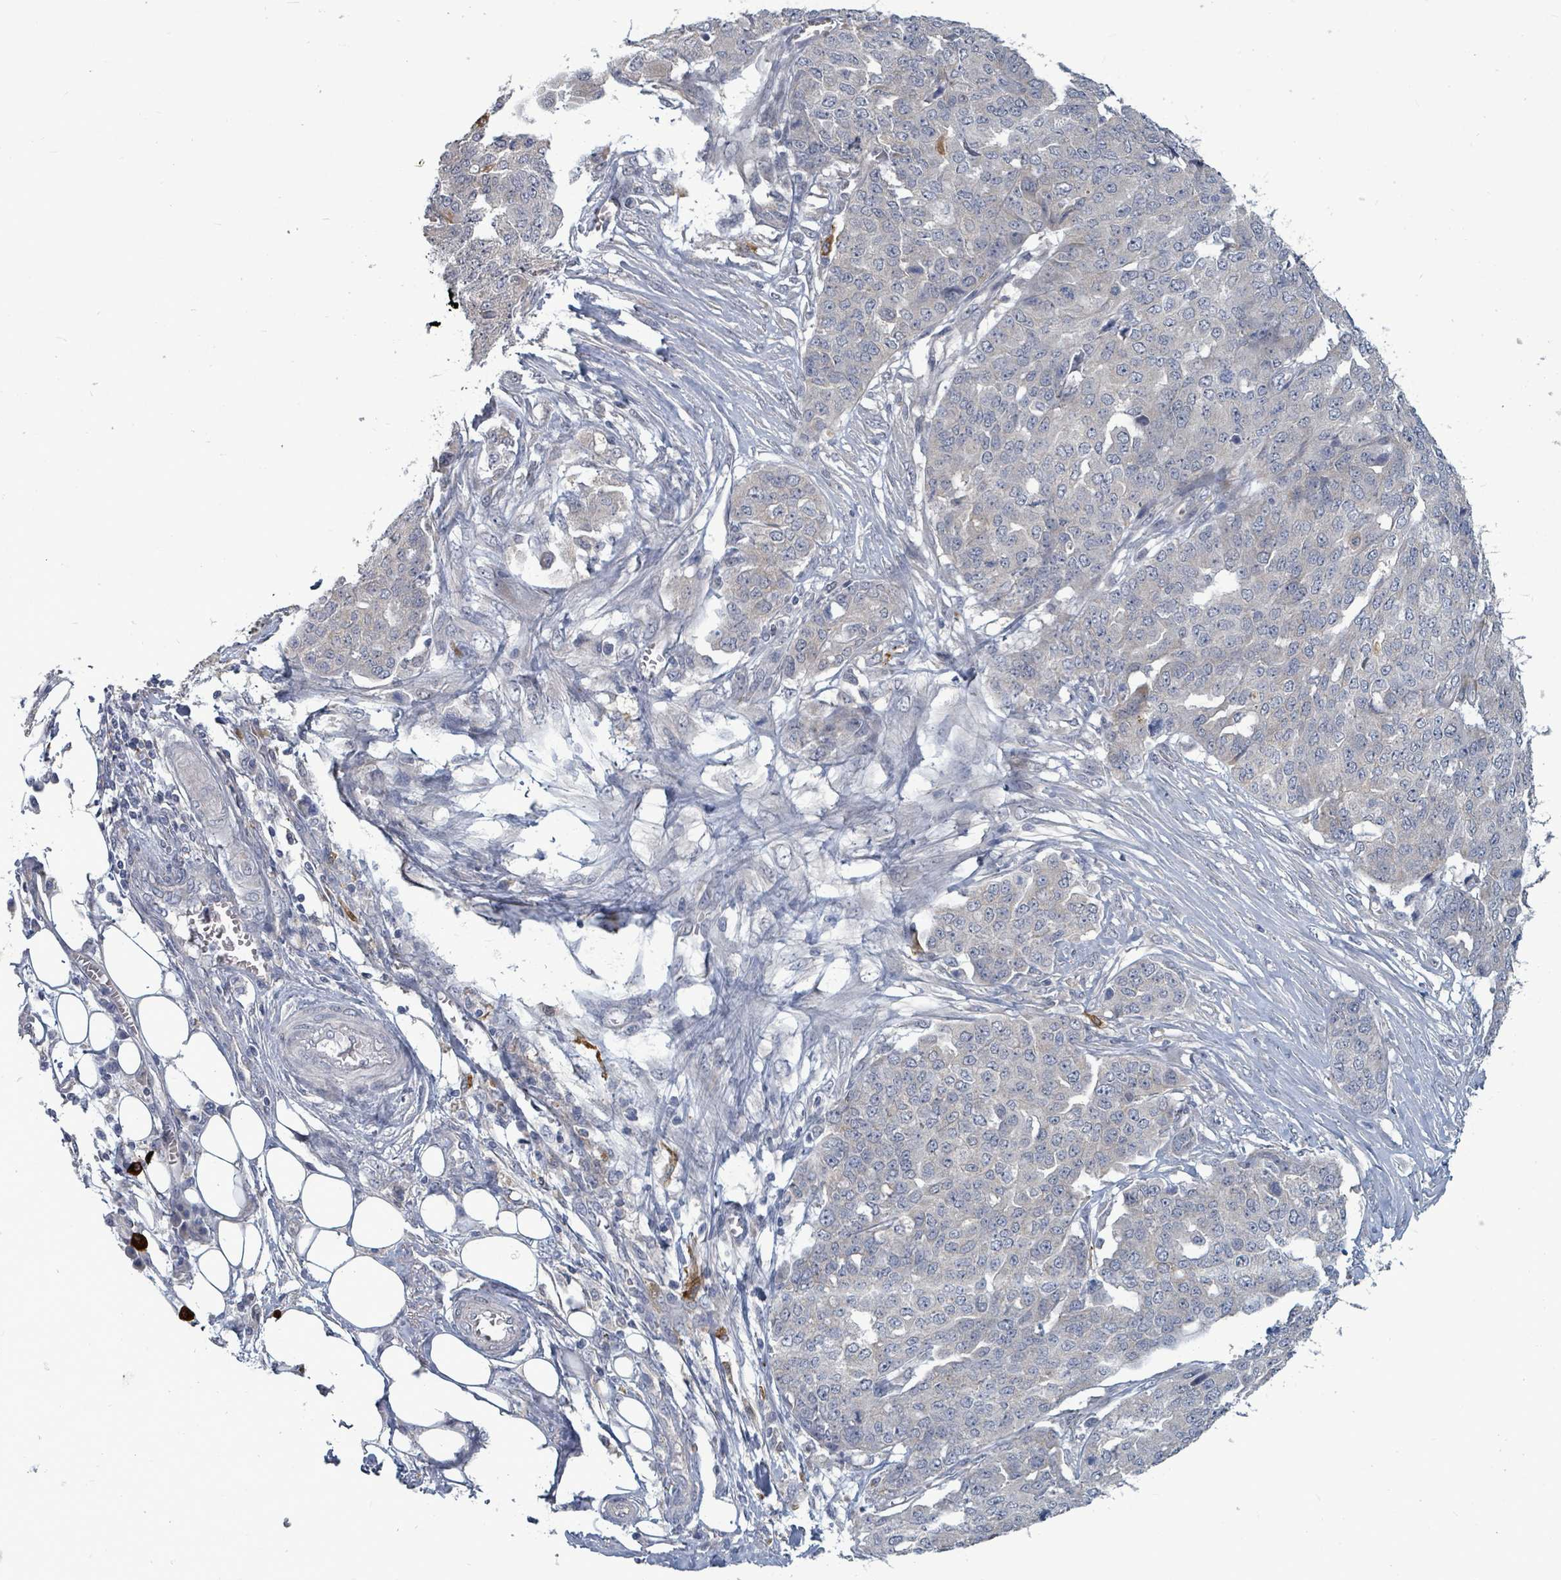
{"staining": {"intensity": "negative", "quantity": "none", "location": "none"}, "tissue": "ovarian cancer", "cell_type": "Tumor cells", "image_type": "cancer", "snomed": [{"axis": "morphology", "description": "Cystadenocarcinoma, serous, NOS"}, {"axis": "topography", "description": "Soft tissue"}, {"axis": "topography", "description": "Ovary"}], "caption": "The photomicrograph exhibits no significant staining in tumor cells of serous cystadenocarcinoma (ovarian). (Brightfield microscopy of DAB immunohistochemistry (IHC) at high magnification).", "gene": "TRDMT1", "patient": {"sex": "female", "age": 57}}